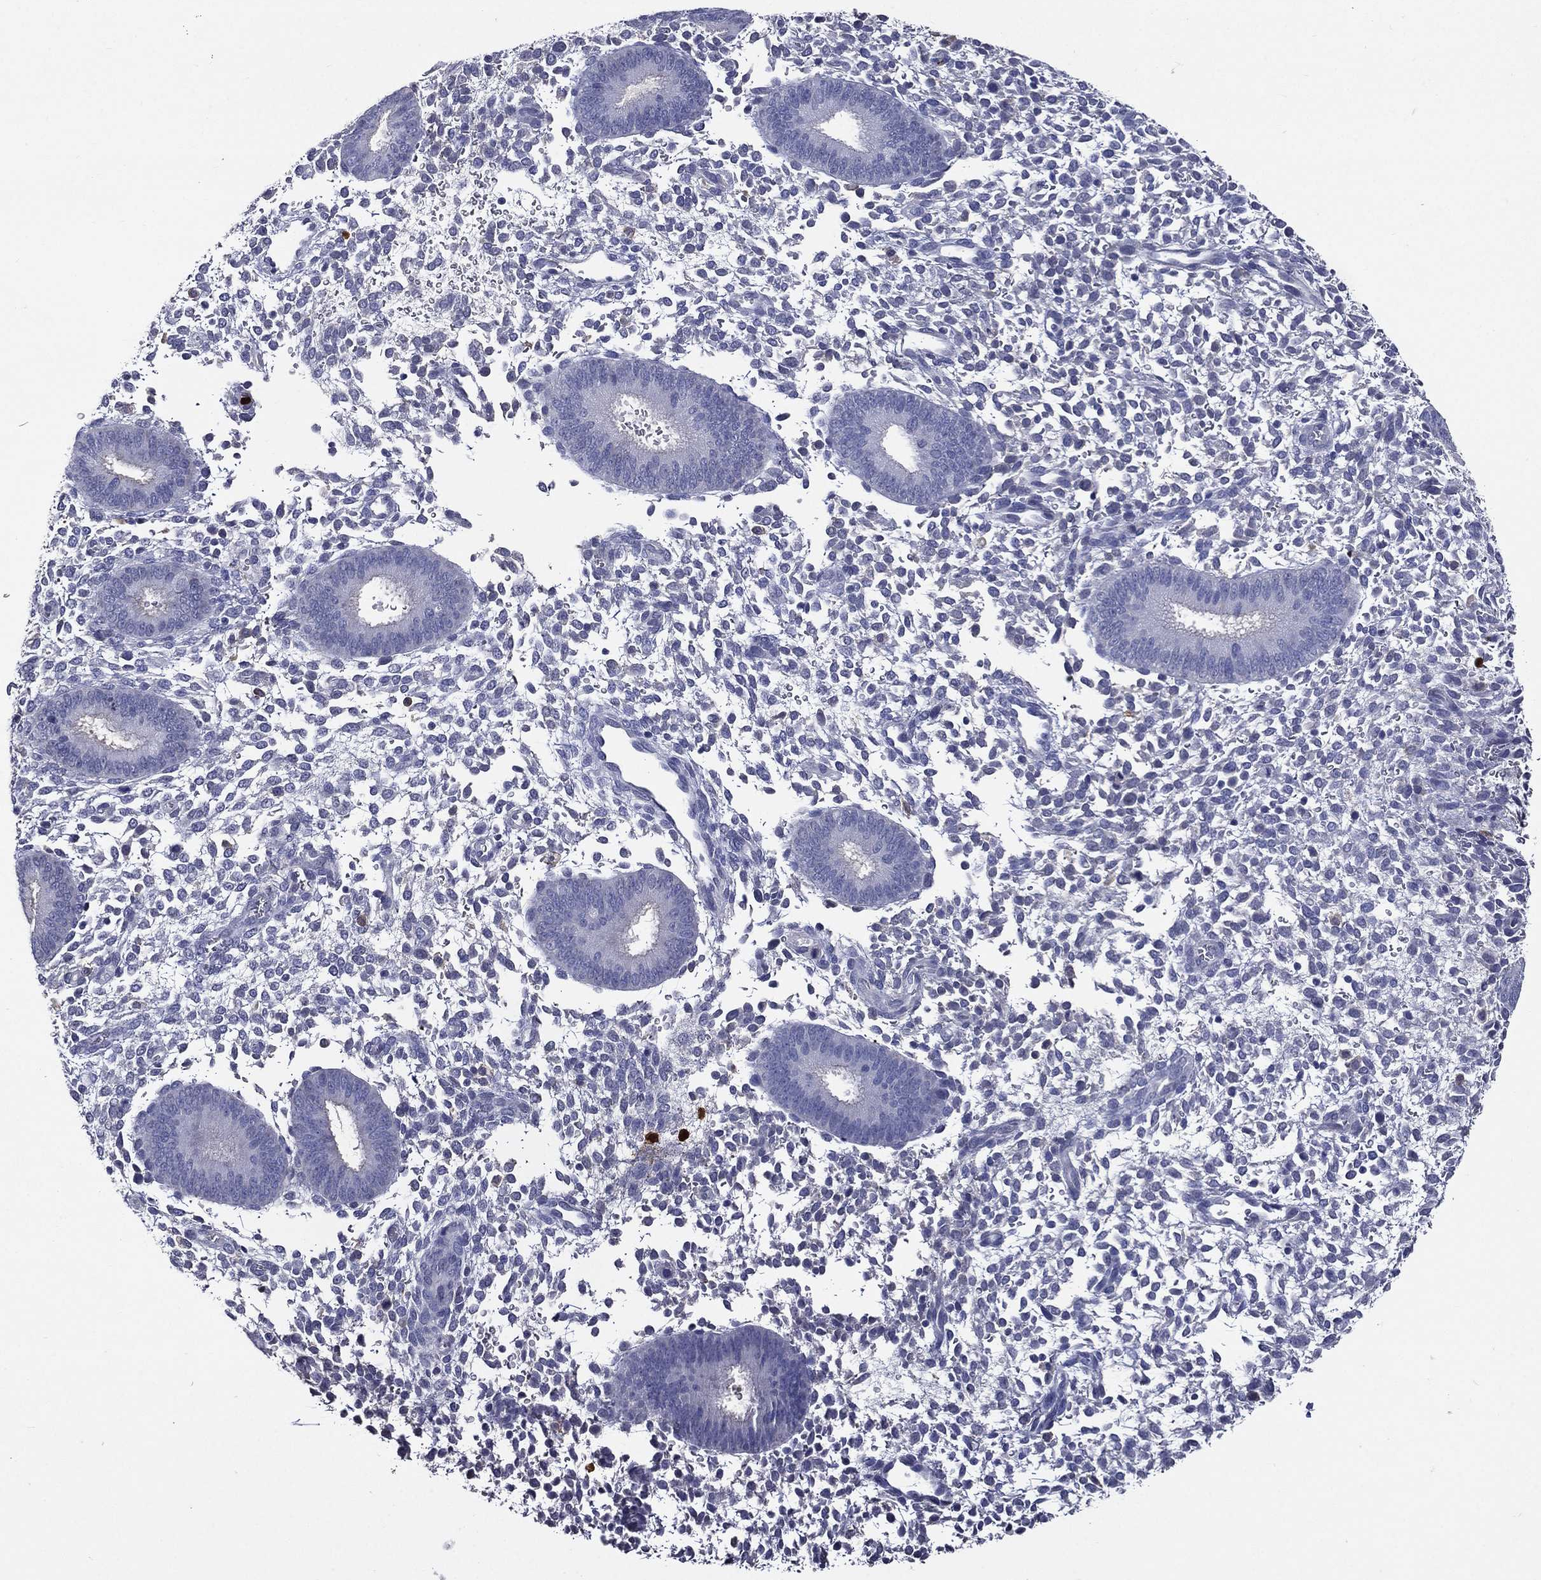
{"staining": {"intensity": "negative", "quantity": "none", "location": "none"}, "tissue": "endometrium", "cell_type": "Cells in endometrial stroma", "image_type": "normal", "snomed": [{"axis": "morphology", "description": "Normal tissue, NOS"}, {"axis": "topography", "description": "Endometrium"}], "caption": "This is a histopathology image of immunohistochemistry staining of unremarkable endometrium, which shows no positivity in cells in endometrial stroma.", "gene": "GPR171", "patient": {"sex": "female", "age": 39}}